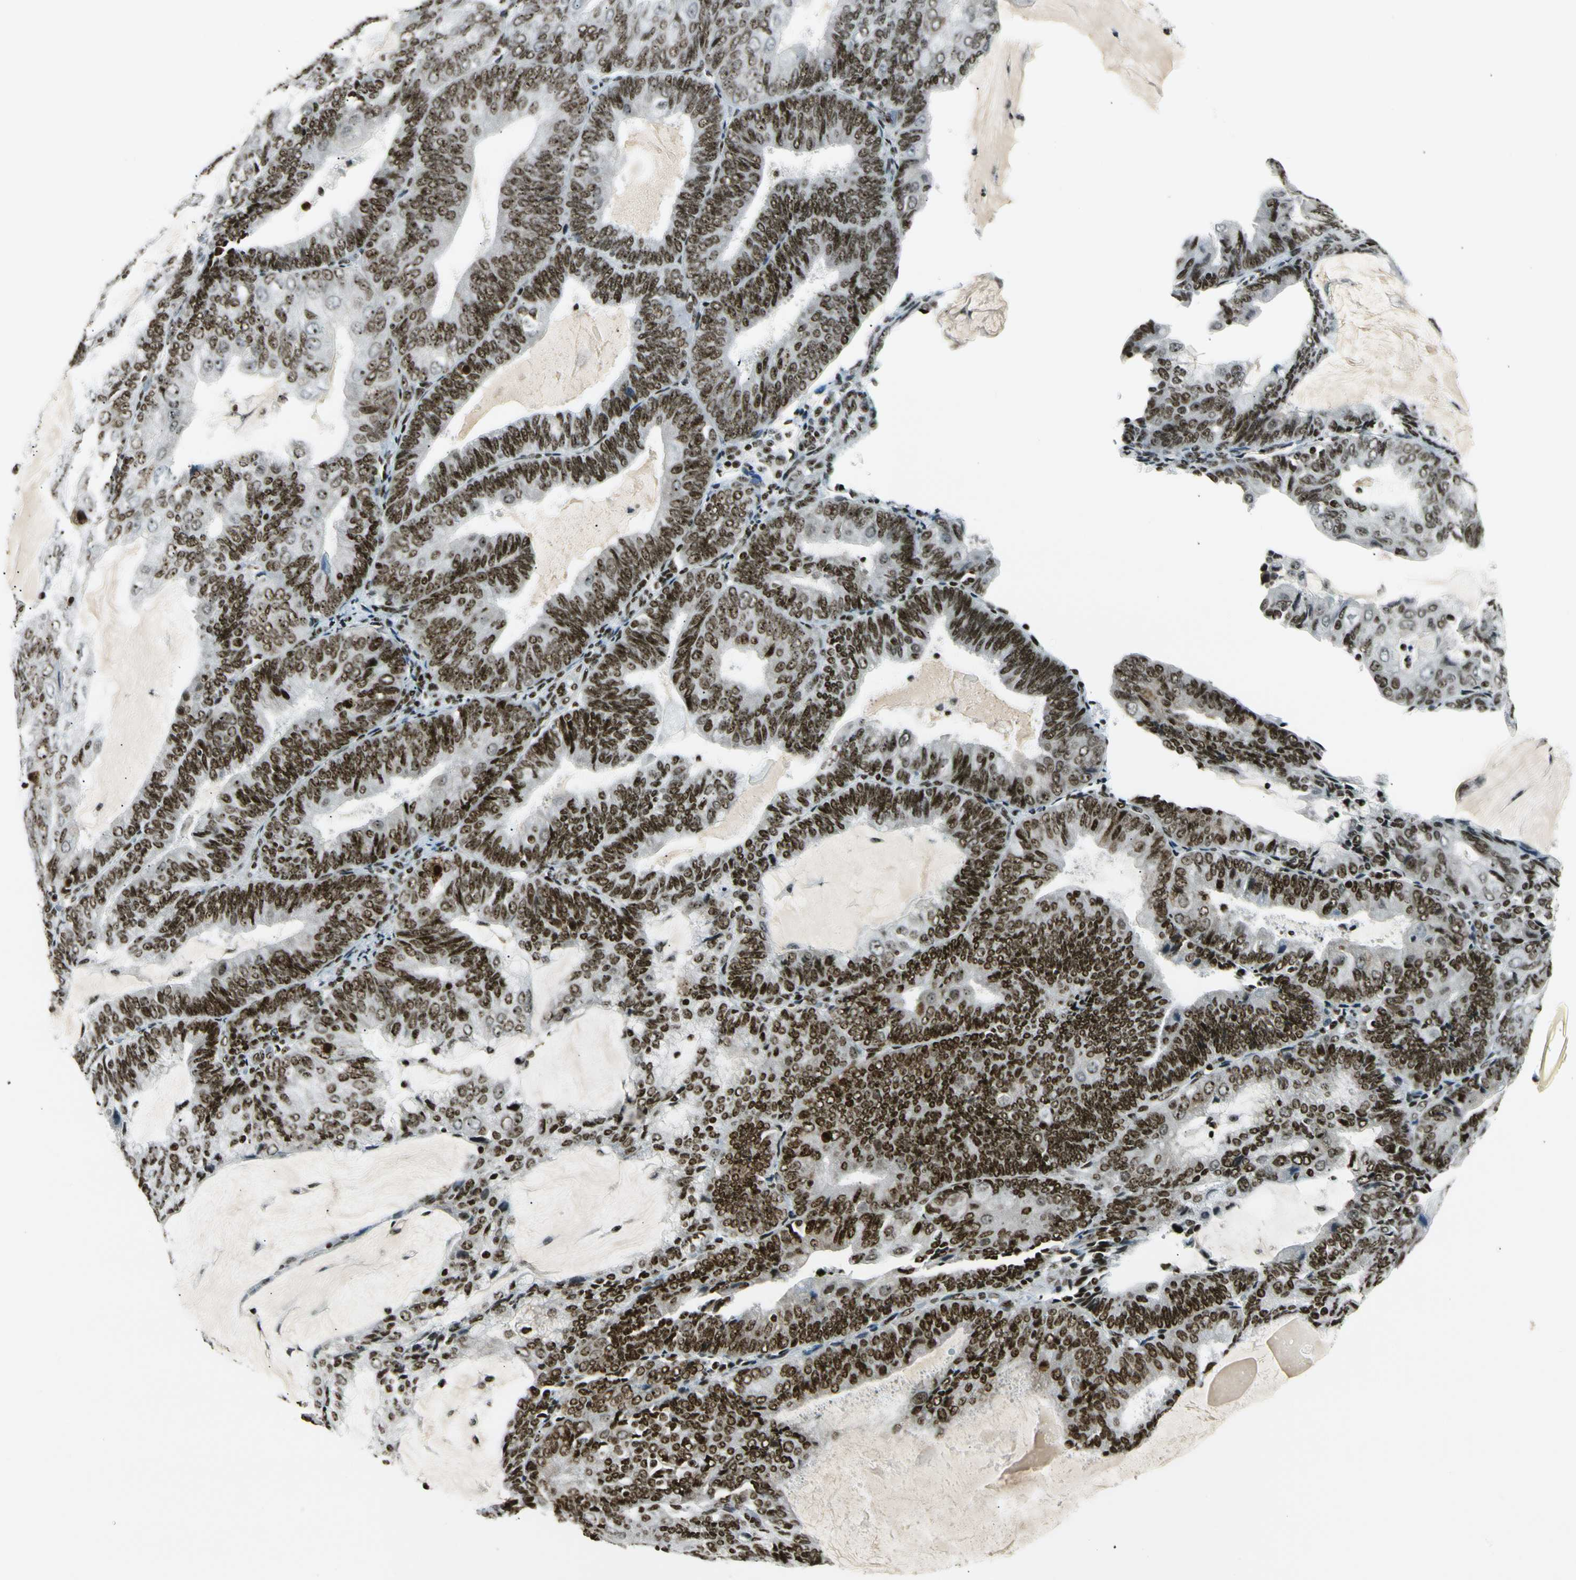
{"staining": {"intensity": "strong", "quantity": ">75%", "location": "nuclear"}, "tissue": "endometrial cancer", "cell_type": "Tumor cells", "image_type": "cancer", "snomed": [{"axis": "morphology", "description": "Adenocarcinoma, NOS"}, {"axis": "topography", "description": "Endometrium"}], "caption": "Strong nuclear protein positivity is seen in about >75% of tumor cells in endometrial cancer.", "gene": "UBTF", "patient": {"sex": "female", "age": 81}}